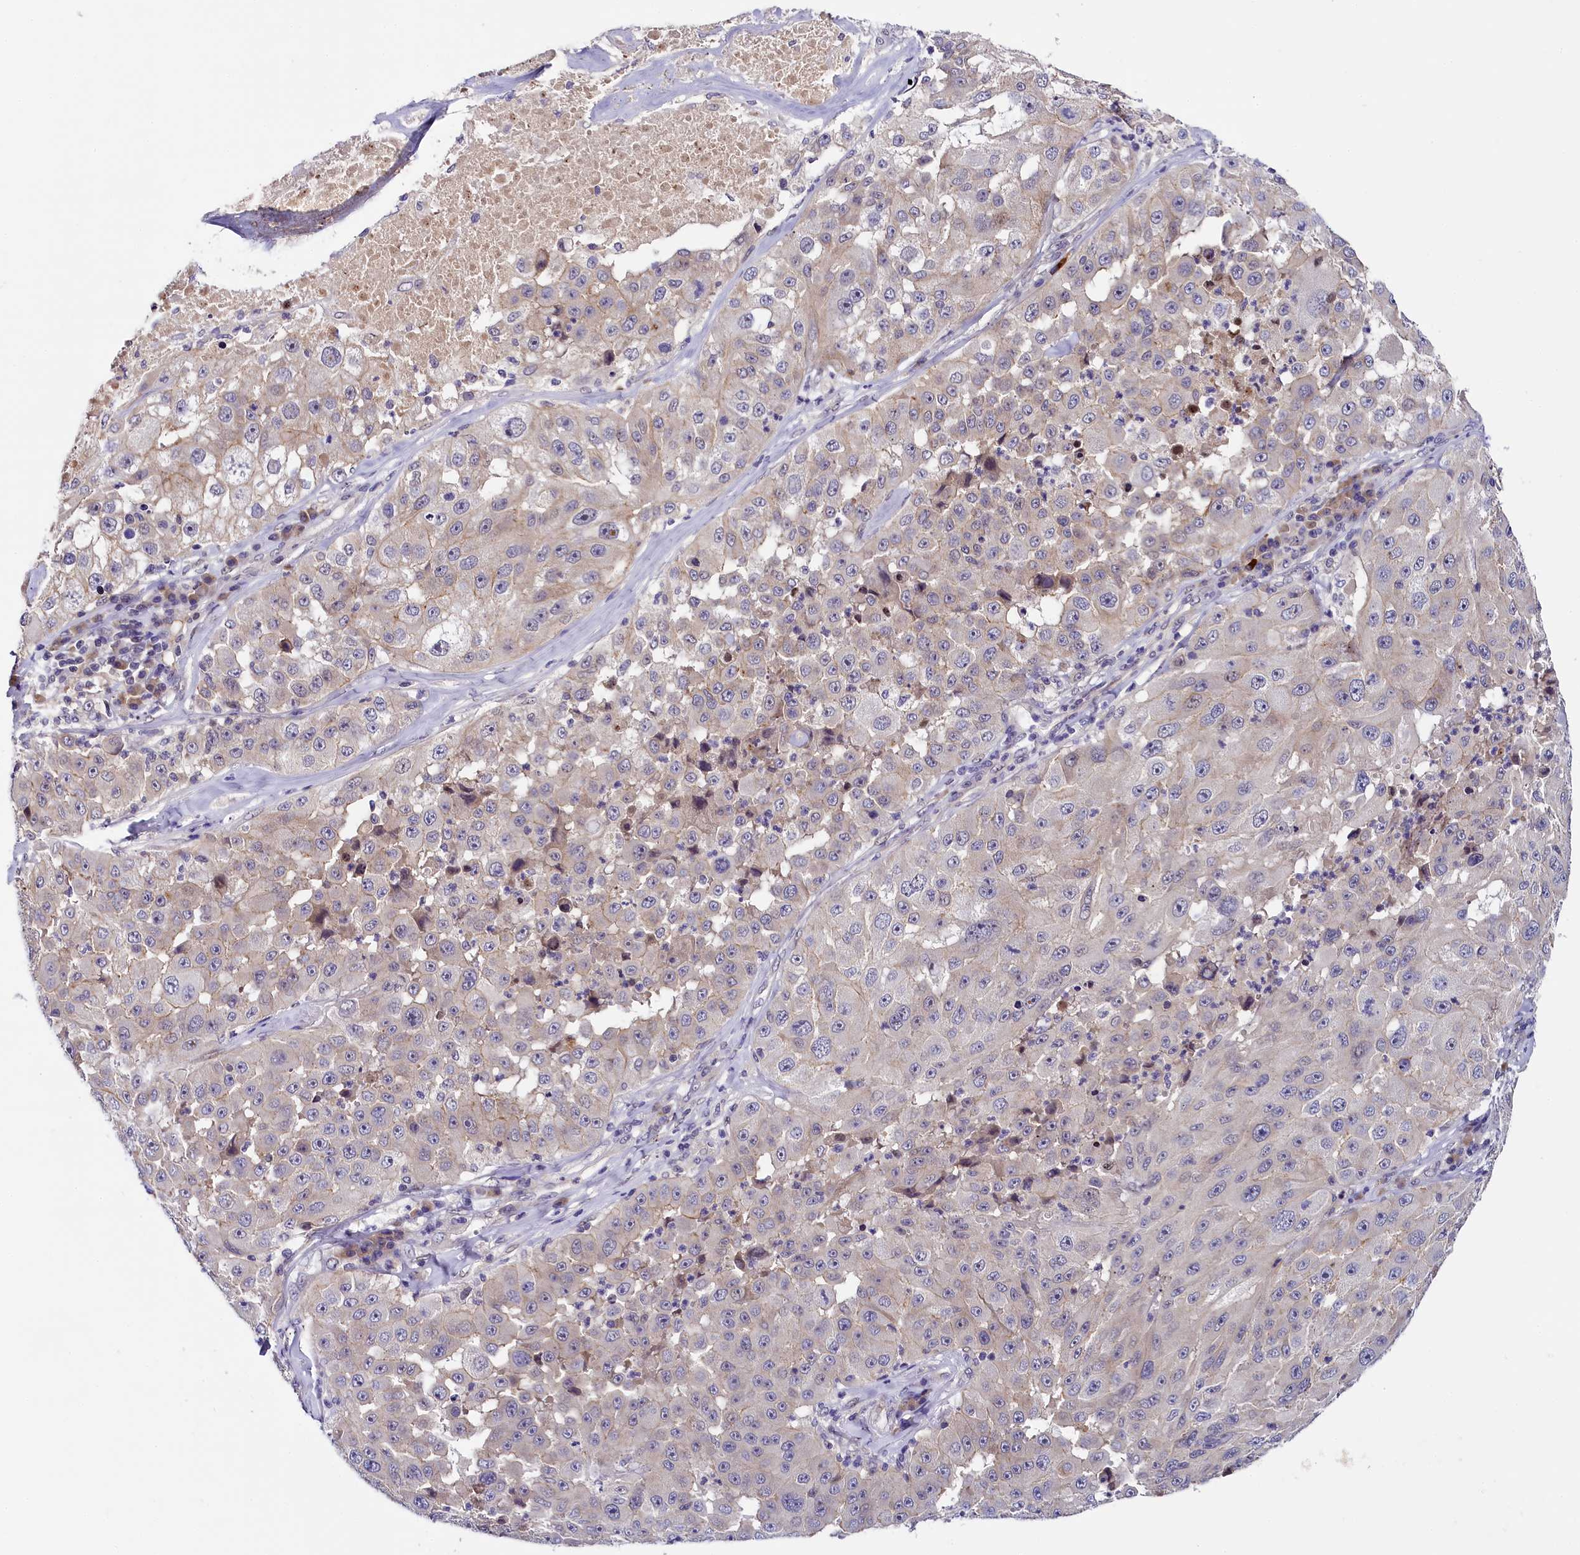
{"staining": {"intensity": "negative", "quantity": "none", "location": "none"}, "tissue": "melanoma", "cell_type": "Tumor cells", "image_type": "cancer", "snomed": [{"axis": "morphology", "description": "Malignant melanoma, Metastatic site"}, {"axis": "topography", "description": "Lymph node"}], "caption": "Tumor cells show no significant protein staining in malignant melanoma (metastatic site).", "gene": "ENKD1", "patient": {"sex": "male", "age": 62}}